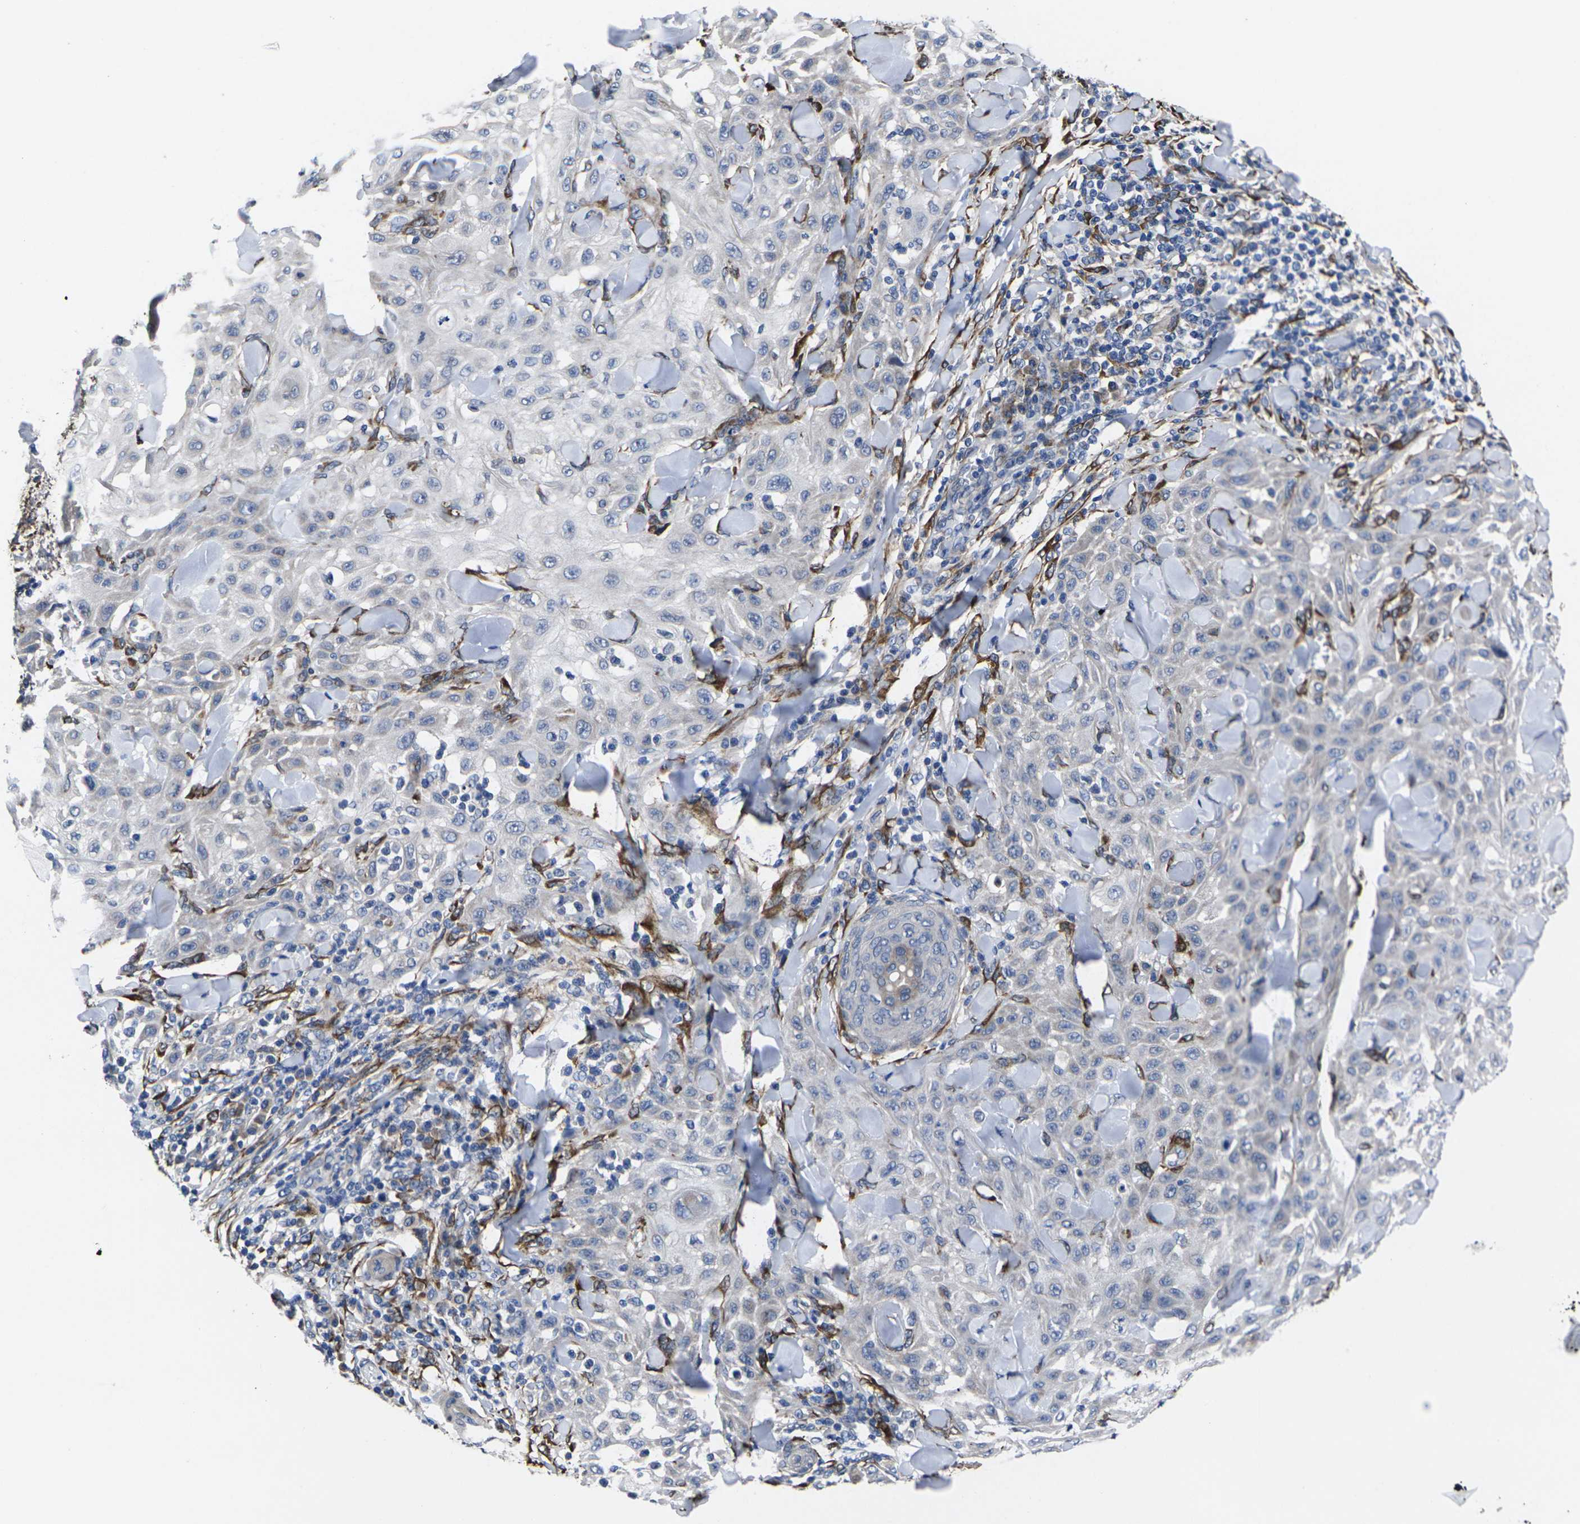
{"staining": {"intensity": "weak", "quantity": "<25%", "location": "cytoplasmic/membranous"}, "tissue": "skin cancer", "cell_type": "Tumor cells", "image_type": "cancer", "snomed": [{"axis": "morphology", "description": "Squamous cell carcinoma, NOS"}, {"axis": "topography", "description": "Skin"}], "caption": "Protein analysis of skin squamous cell carcinoma displays no significant staining in tumor cells.", "gene": "CYP2C8", "patient": {"sex": "male", "age": 24}}